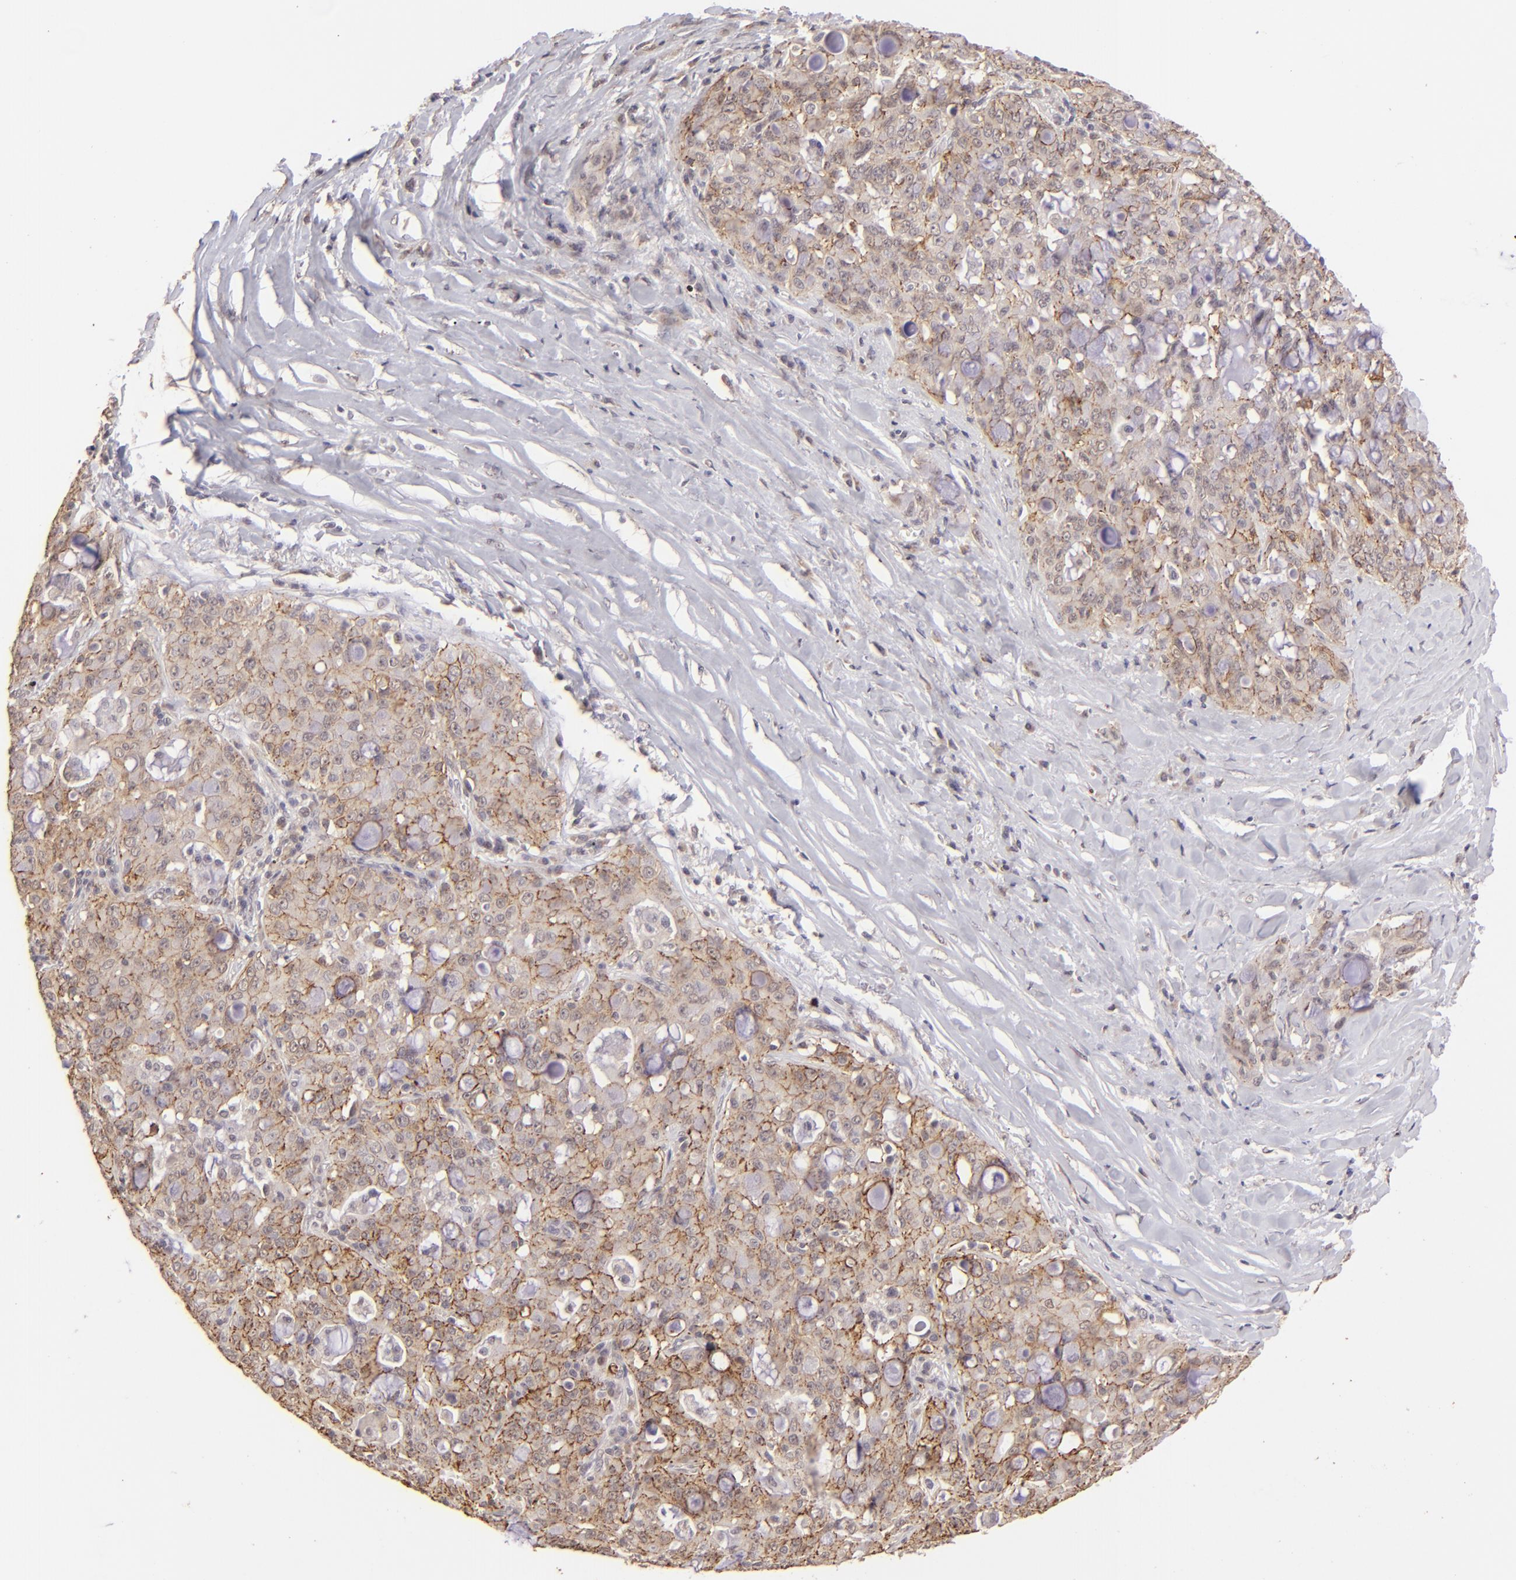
{"staining": {"intensity": "weak", "quantity": ">75%", "location": "cytoplasmic/membranous"}, "tissue": "lung cancer", "cell_type": "Tumor cells", "image_type": "cancer", "snomed": [{"axis": "morphology", "description": "Adenocarcinoma, NOS"}, {"axis": "topography", "description": "Lung"}], "caption": "Lung adenocarcinoma was stained to show a protein in brown. There is low levels of weak cytoplasmic/membranous expression in about >75% of tumor cells. Nuclei are stained in blue.", "gene": "CLDN1", "patient": {"sex": "female", "age": 44}}